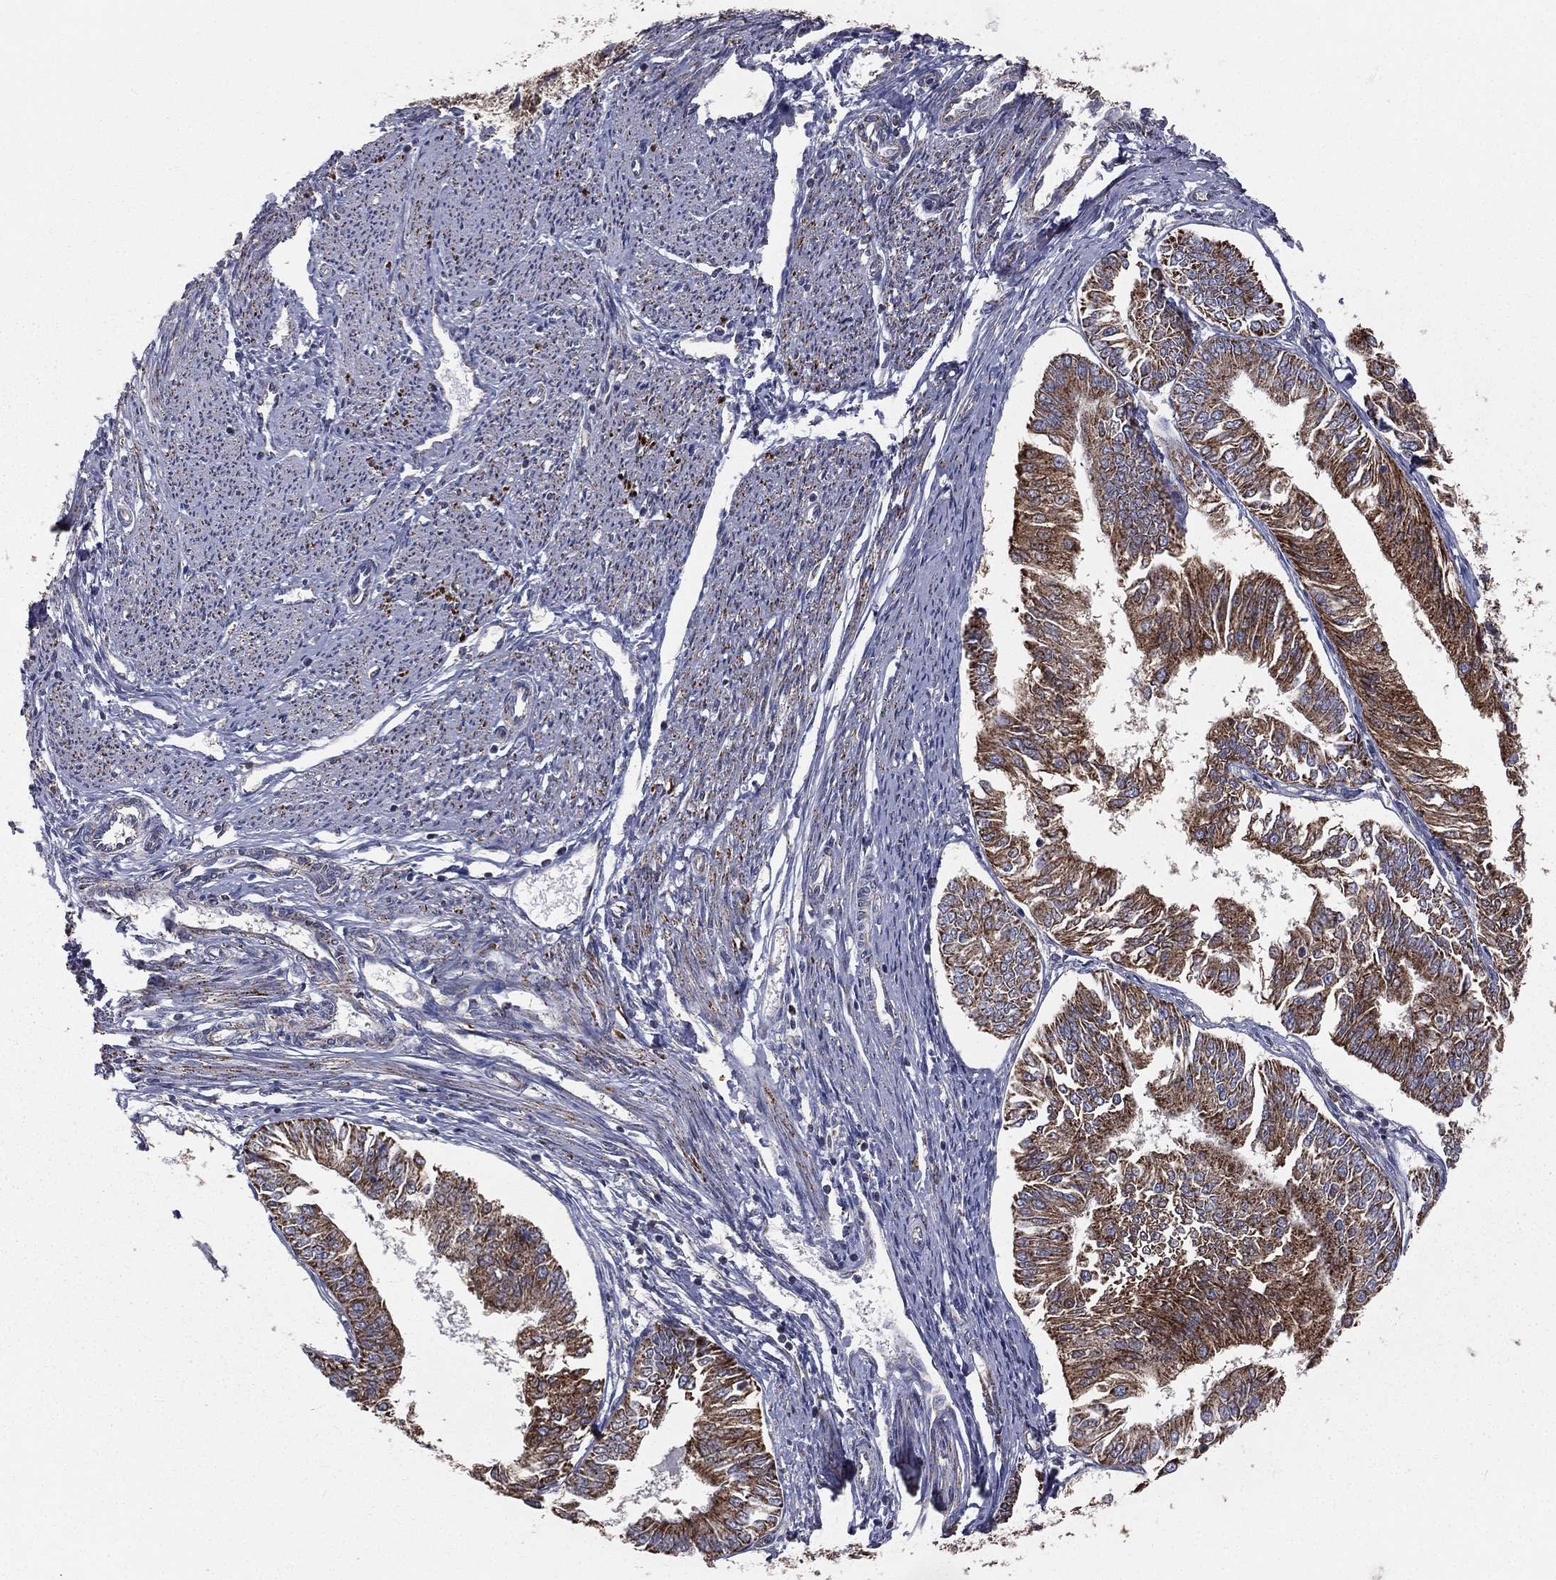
{"staining": {"intensity": "strong", "quantity": ">75%", "location": "cytoplasmic/membranous"}, "tissue": "endometrial cancer", "cell_type": "Tumor cells", "image_type": "cancer", "snomed": [{"axis": "morphology", "description": "Adenocarcinoma, NOS"}, {"axis": "topography", "description": "Endometrium"}], "caption": "Human endometrial cancer stained for a protein (brown) exhibits strong cytoplasmic/membranous positive positivity in approximately >75% of tumor cells.", "gene": "HADH", "patient": {"sex": "female", "age": 58}}